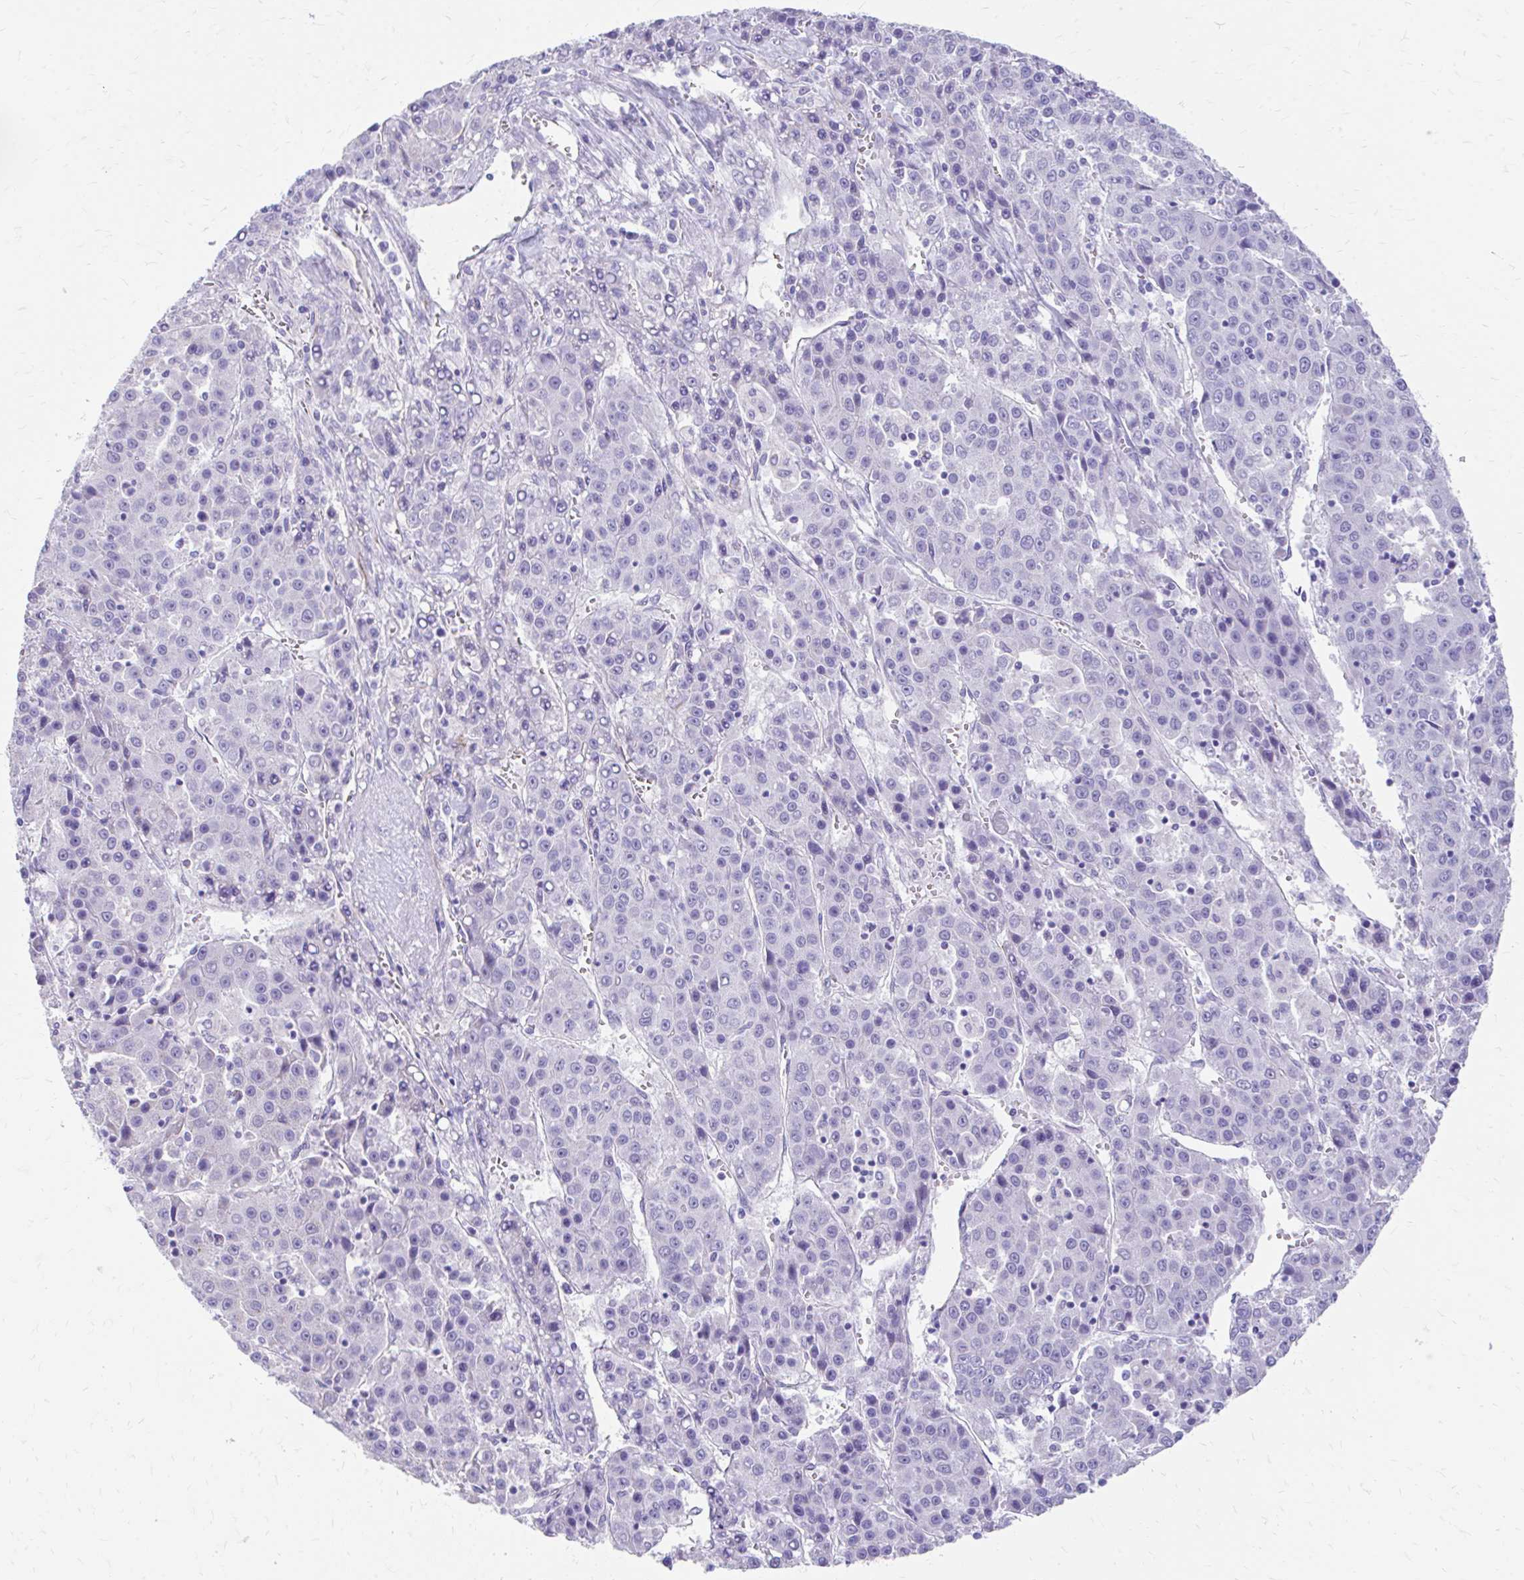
{"staining": {"intensity": "negative", "quantity": "none", "location": "none"}, "tissue": "liver cancer", "cell_type": "Tumor cells", "image_type": "cancer", "snomed": [{"axis": "morphology", "description": "Carcinoma, Hepatocellular, NOS"}, {"axis": "topography", "description": "Liver"}], "caption": "DAB immunohistochemical staining of liver cancer exhibits no significant staining in tumor cells.", "gene": "KRIT1", "patient": {"sex": "female", "age": 53}}